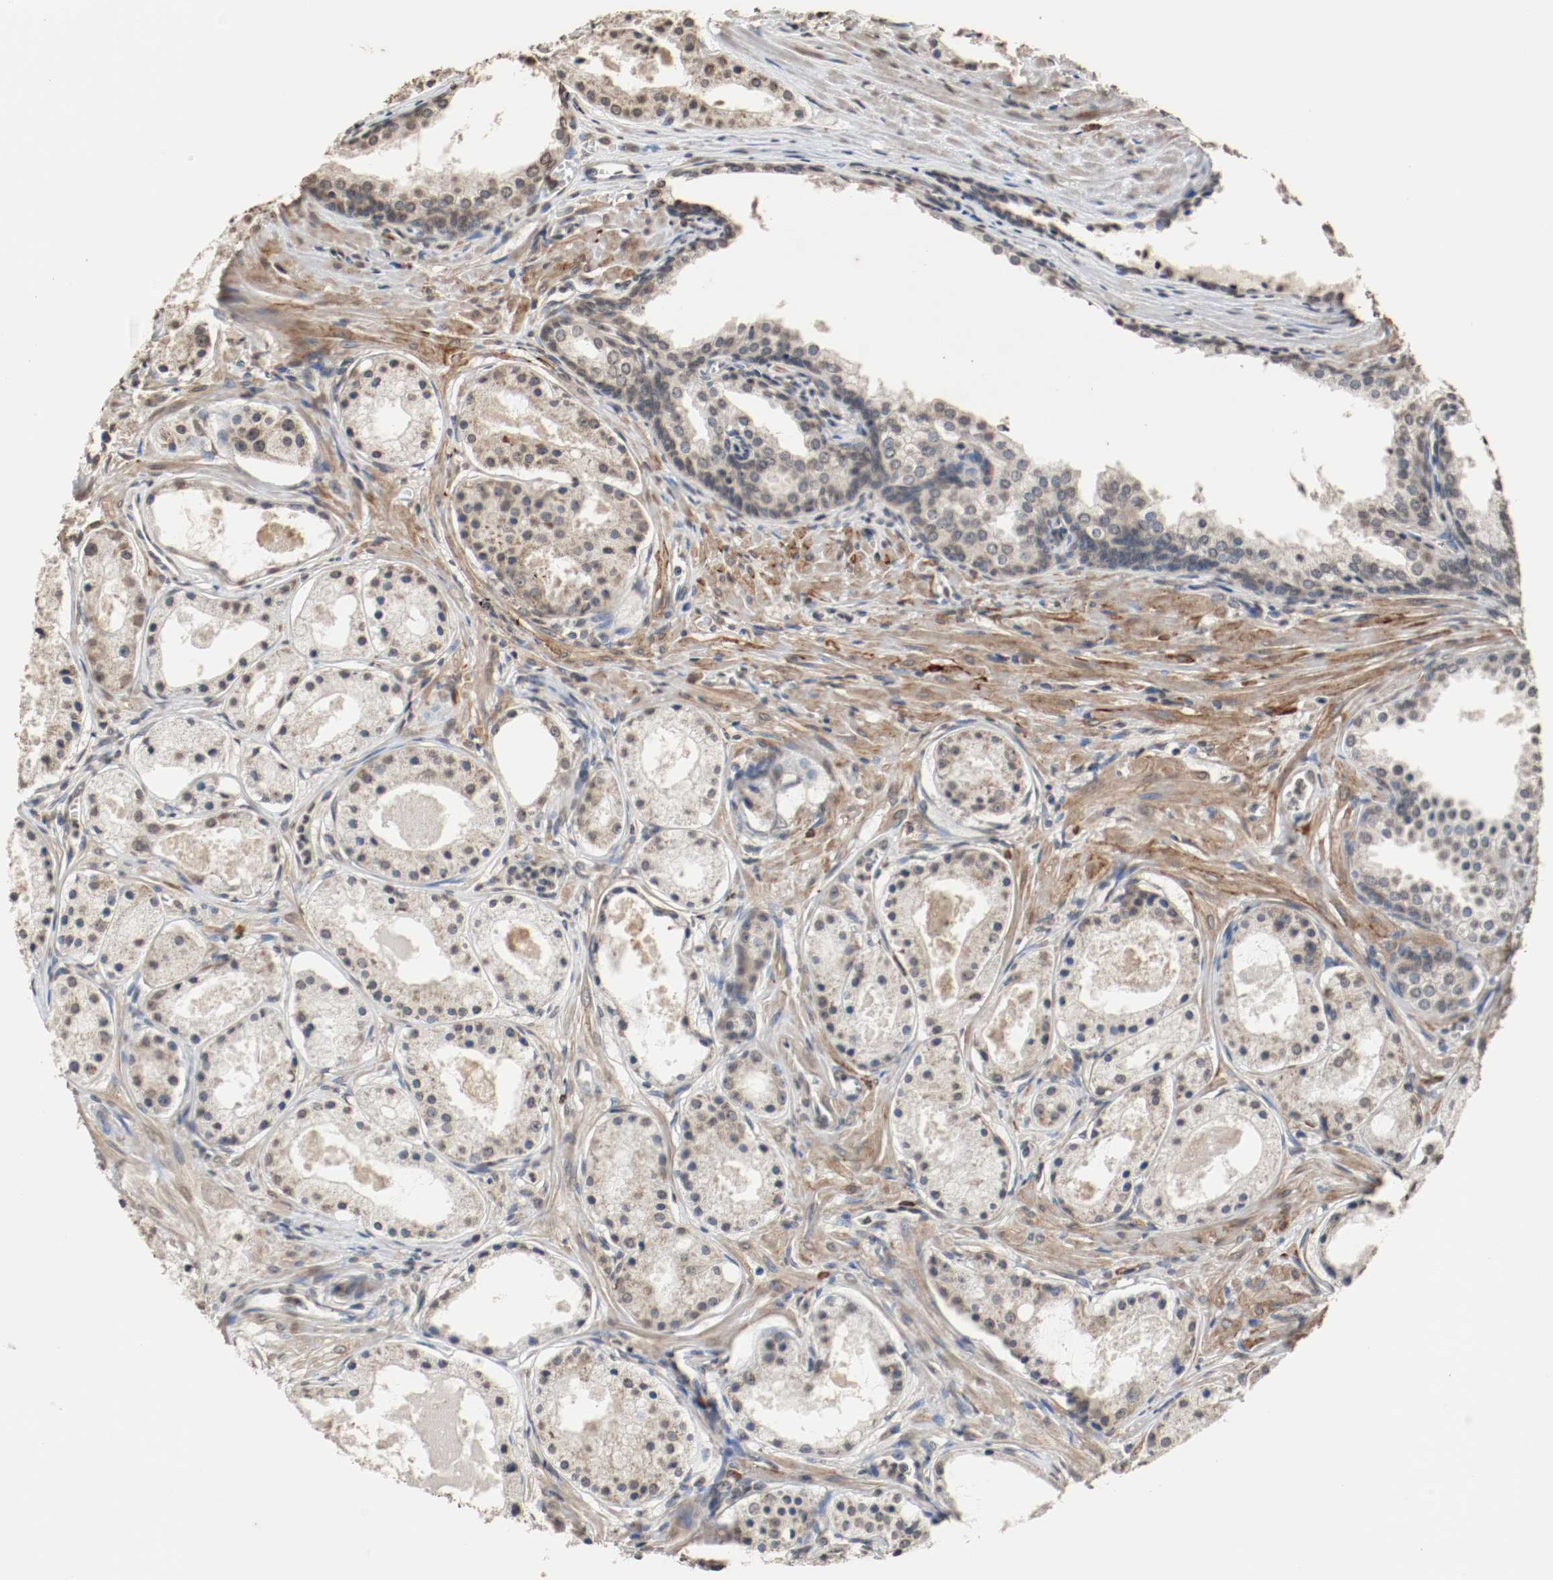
{"staining": {"intensity": "weak", "quantity": ">75%", "location": "cytoplasmic/membranous"}, "tissue": "prostate cancer", "cell_type": "Tumor cells", "image_type": "cancer", "snomed": [{"axis": "morphology", "description": "Adenocarcinoma, Low grade"}, {"axis": "topography", "description": "Prostate"}], "caption": "Tumor cells reveal weak cytoplasmic/membranous staining in approximately >75% of cells in prostate adenocarcinoma (low-grade).", "gene": "RTN4", "patient": {"sex": "male", "age": 57}}